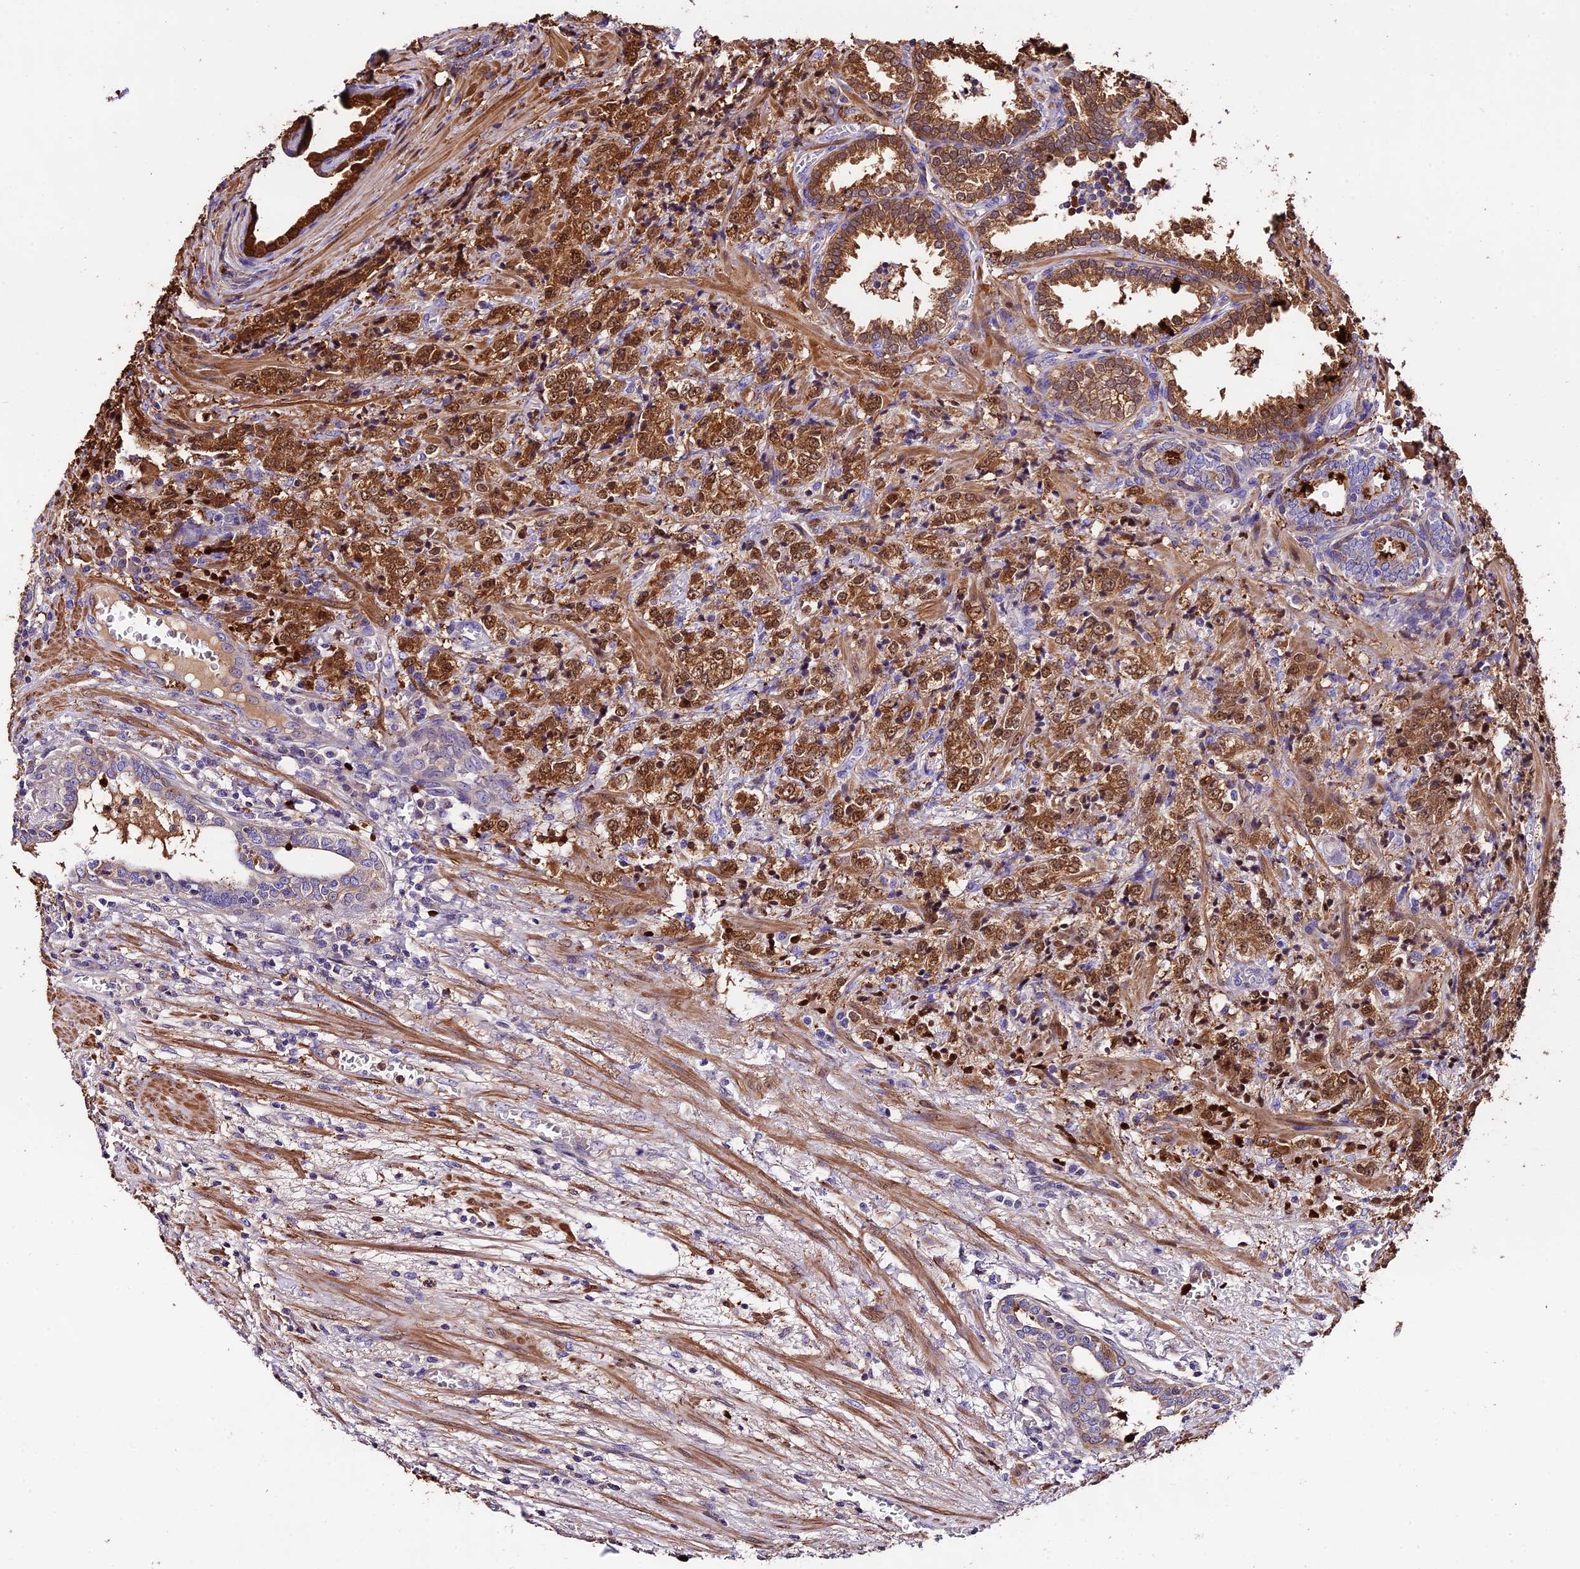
{"staining": {"intensity": "moderate", "quantity": ">75%", "location": "cytoplasmic/membranous,nuclear"}, "tissue": "prostate cancer", "cell_type": "Tumor cells", "image_type": "cancer", "snomed": [{"axis": "morphology", "description": "Adenocarcinoma, High grade"}, {"axis": "topography", "description": "Prostate"}], "caption": "High-grade adenocarcinoma (prostate) was stained to show a protein in brown. There is medium levels of moderate cytoplasmic/membranous and nuclear expression in about >75% of tumor cells.", "gene": "MAP3K7CL", "patient": {"sex": "male", "age": 69}}